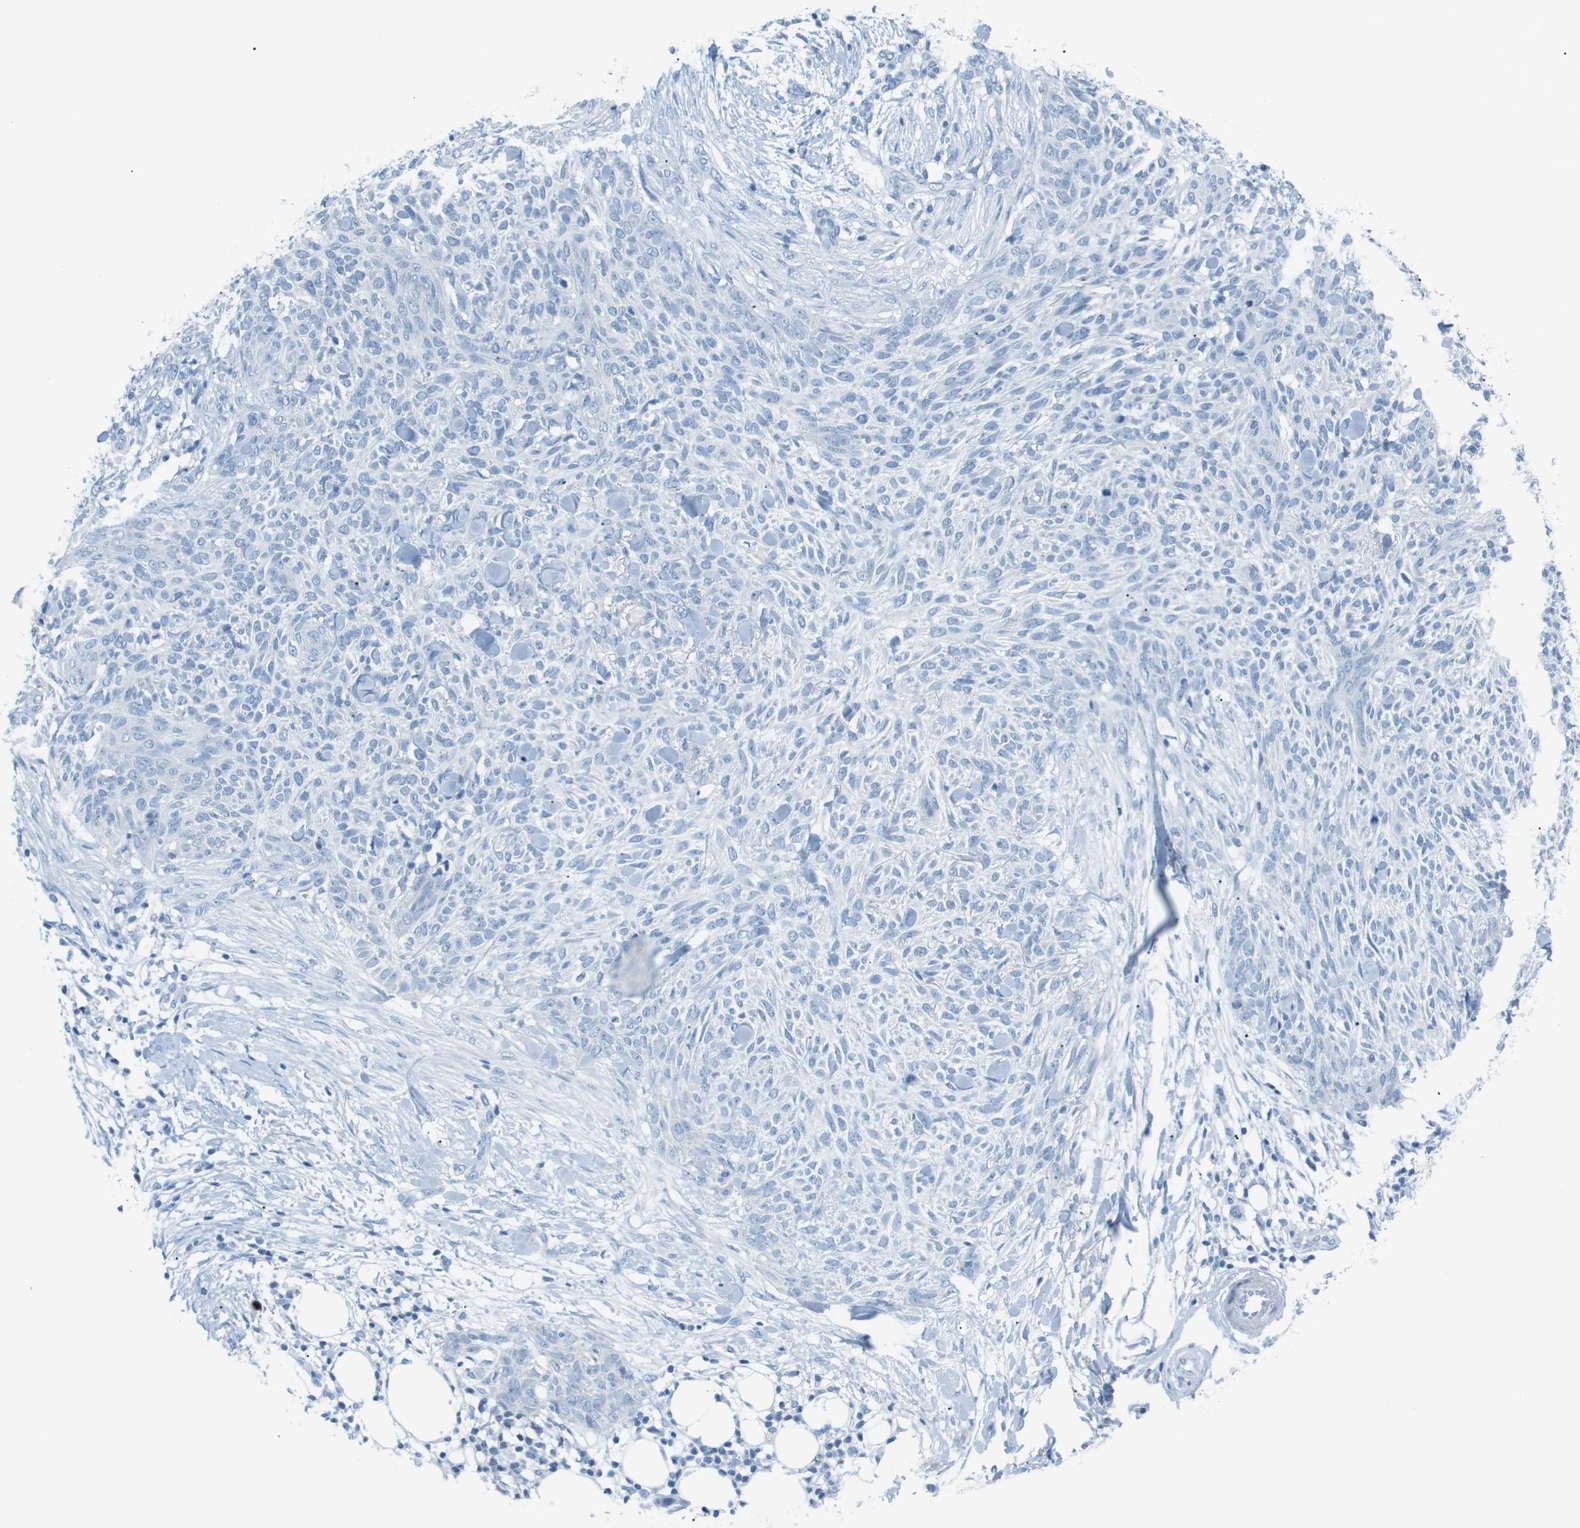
{"staining": {"intensity": "negative", "quantity": "none", "location": "none"}, "tissue": "skin cancer", "cell_type": "Tumor cells", "image_type": "cancer", "snomed": [{"axis": "morphology", "description": "Basal cell carcinoma"}, {"axis": "topography", "description": "Skin"}], "caption": "This micrograph is of skin cancer stained with IHC to label a protein in brown with the nuclei are counter-stained blue. There is no positivity in tumor cells.", "gene": "AZGP1", "patient": {"sex": "female", "age": 84}}